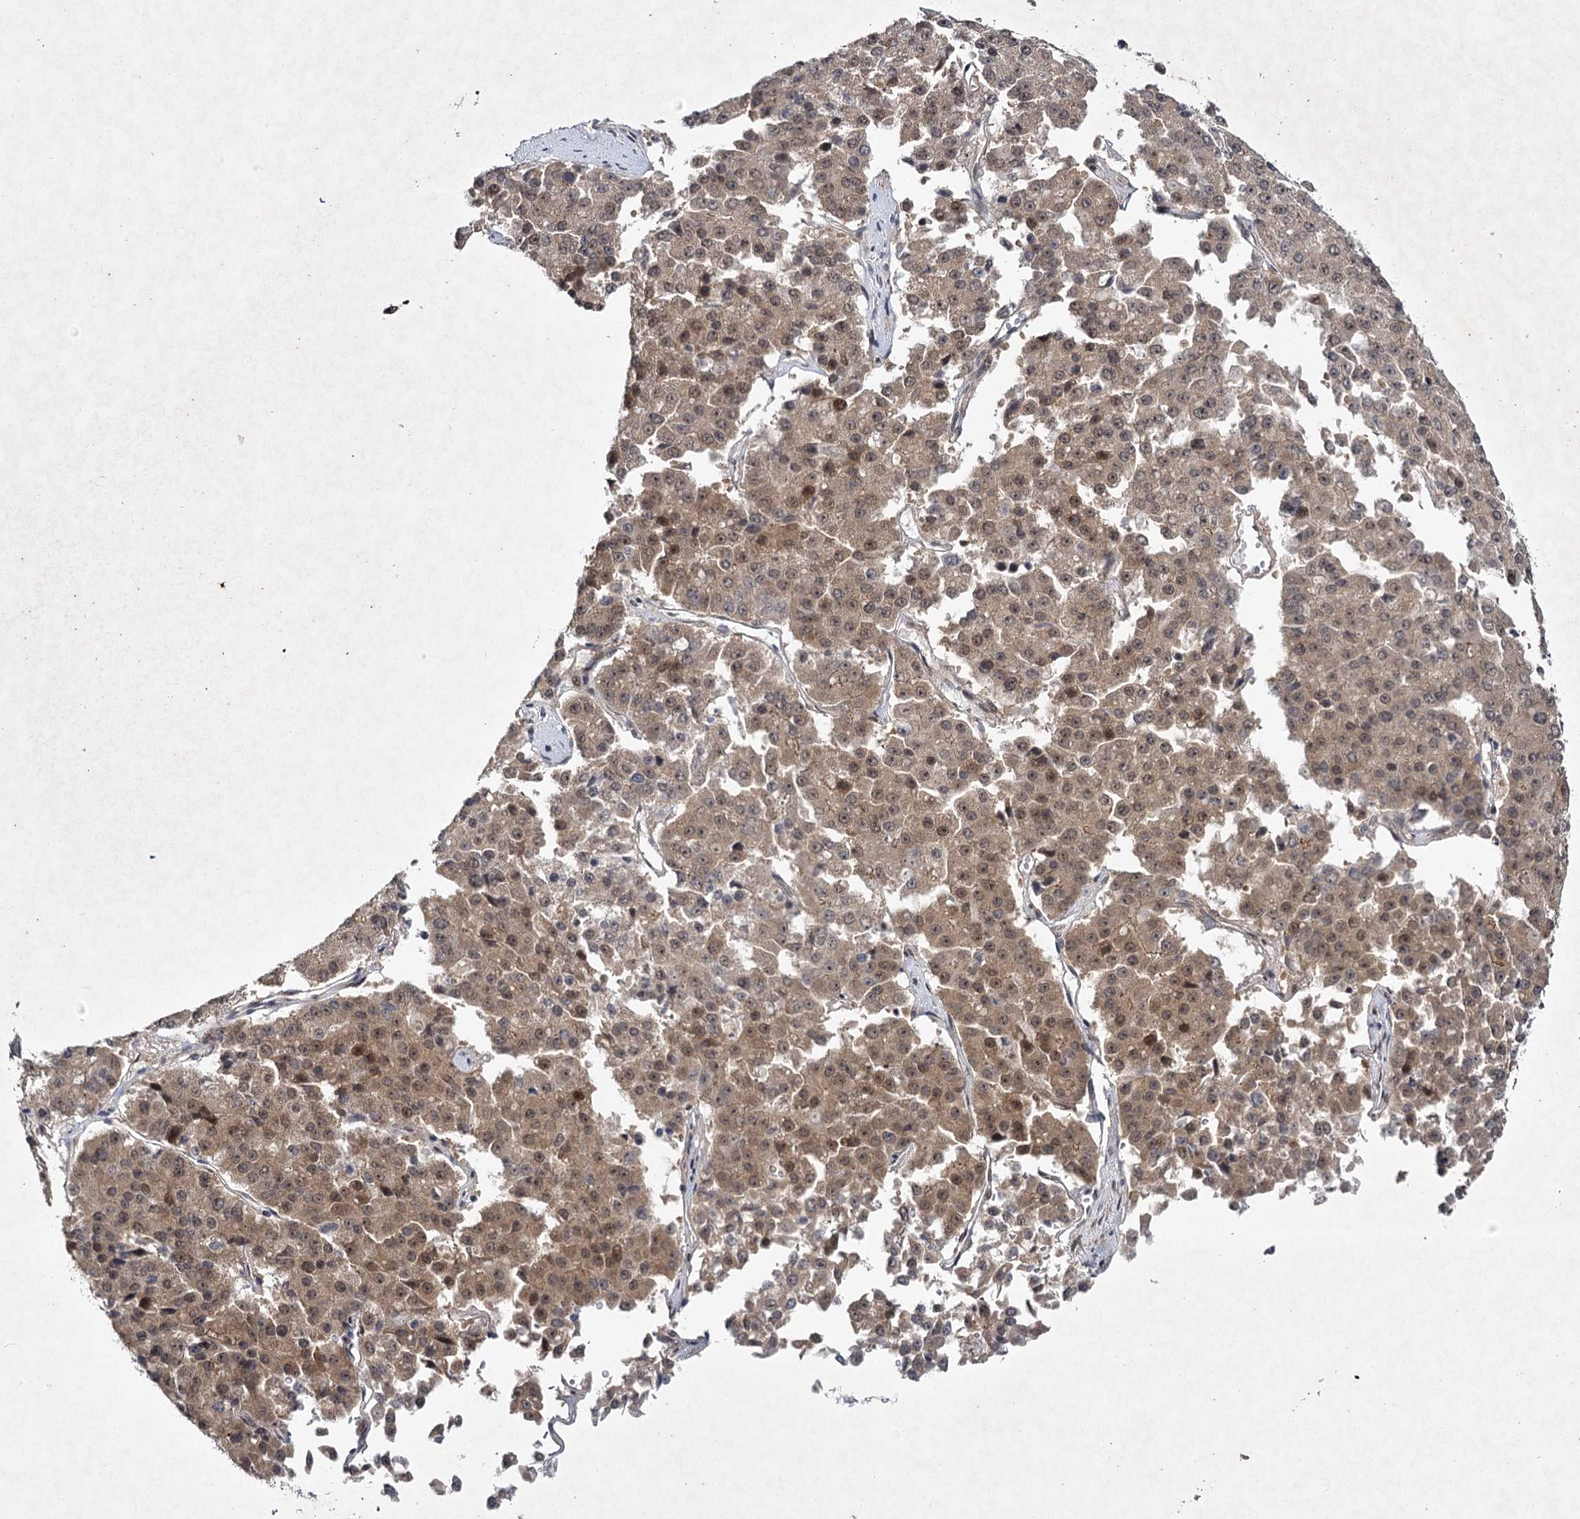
{"staining": {"intensity": "moderate", "quantity": "25%-75%", "location": "cytoplasmic/membranous,nuclear"}, "tissue": "pancreatic cancer", "cell_type": "Tumor cells", "image_type": "cancer", "snomed": [{"axis": "morphology", "description": "Adenocarcinoma, NOS"}, {"axis": "topography", "description": "Pancreas"}], "caption": "The immunohistochemical stain shows moderate cytoplasmic/membranous and nuclear positivity in tumor cells of pancreatic cancer tissue.", "gene": "DCUN1D4", "patient": {"sex": "male", "age": 50}}